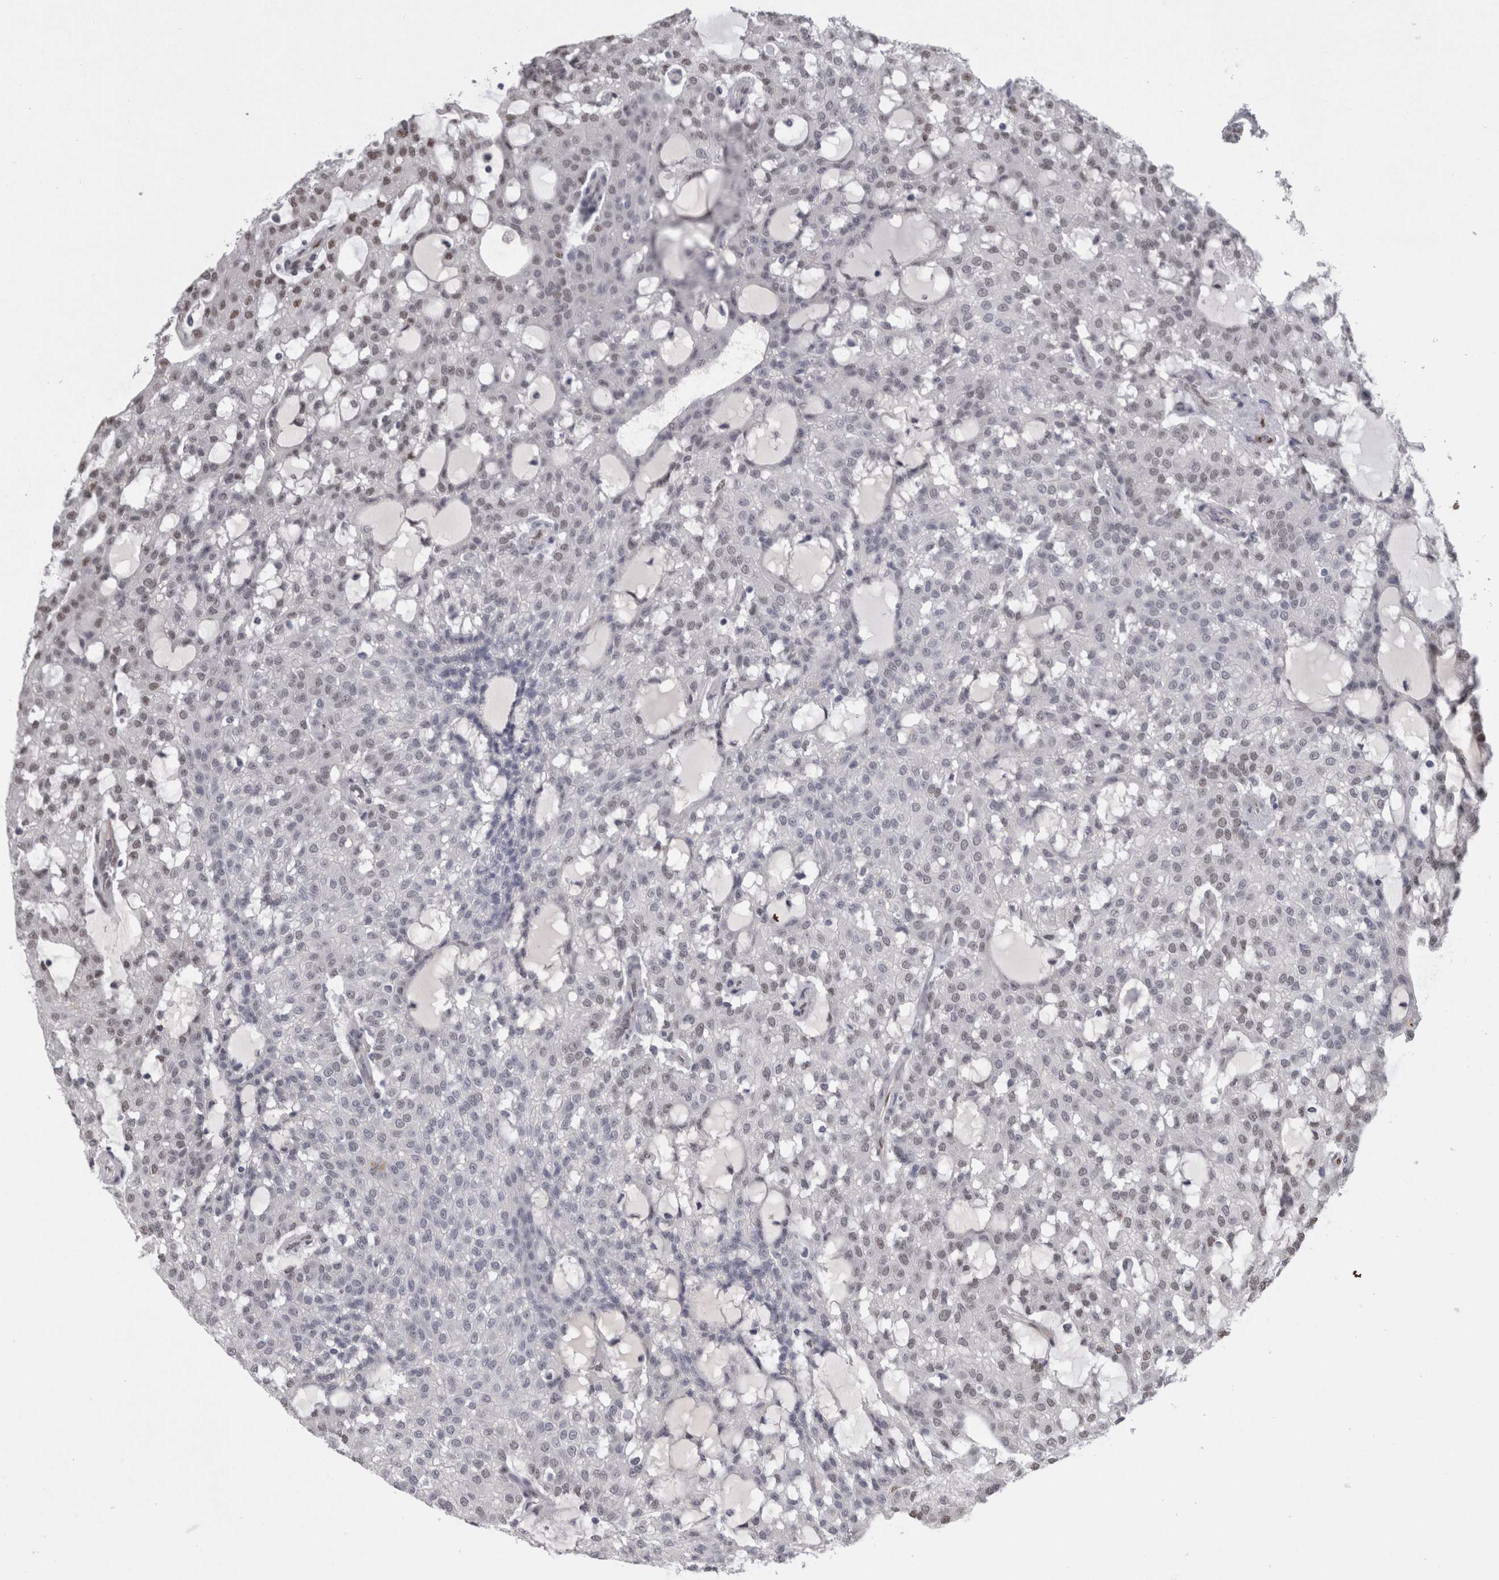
{"staining": {"intensity": "weak", "quantity": "25%-75%", "location": "nuclear"}, "tissue": "renal cancer", "cell_type": "Tumor cells", "image_type": "cancer", "snomed": [{"axis": "morphology", "description": "Adenocarcinoma, NOS"}, {"axis": "topography", "description": "Kidney"}], "caption": "Weak nuclear protein staining is present in approximately 25%-75% of tumor cells in renal adenocarcinoma.", "gene": "C1orf54", "patient": {"sex": "male", "age": 63}}